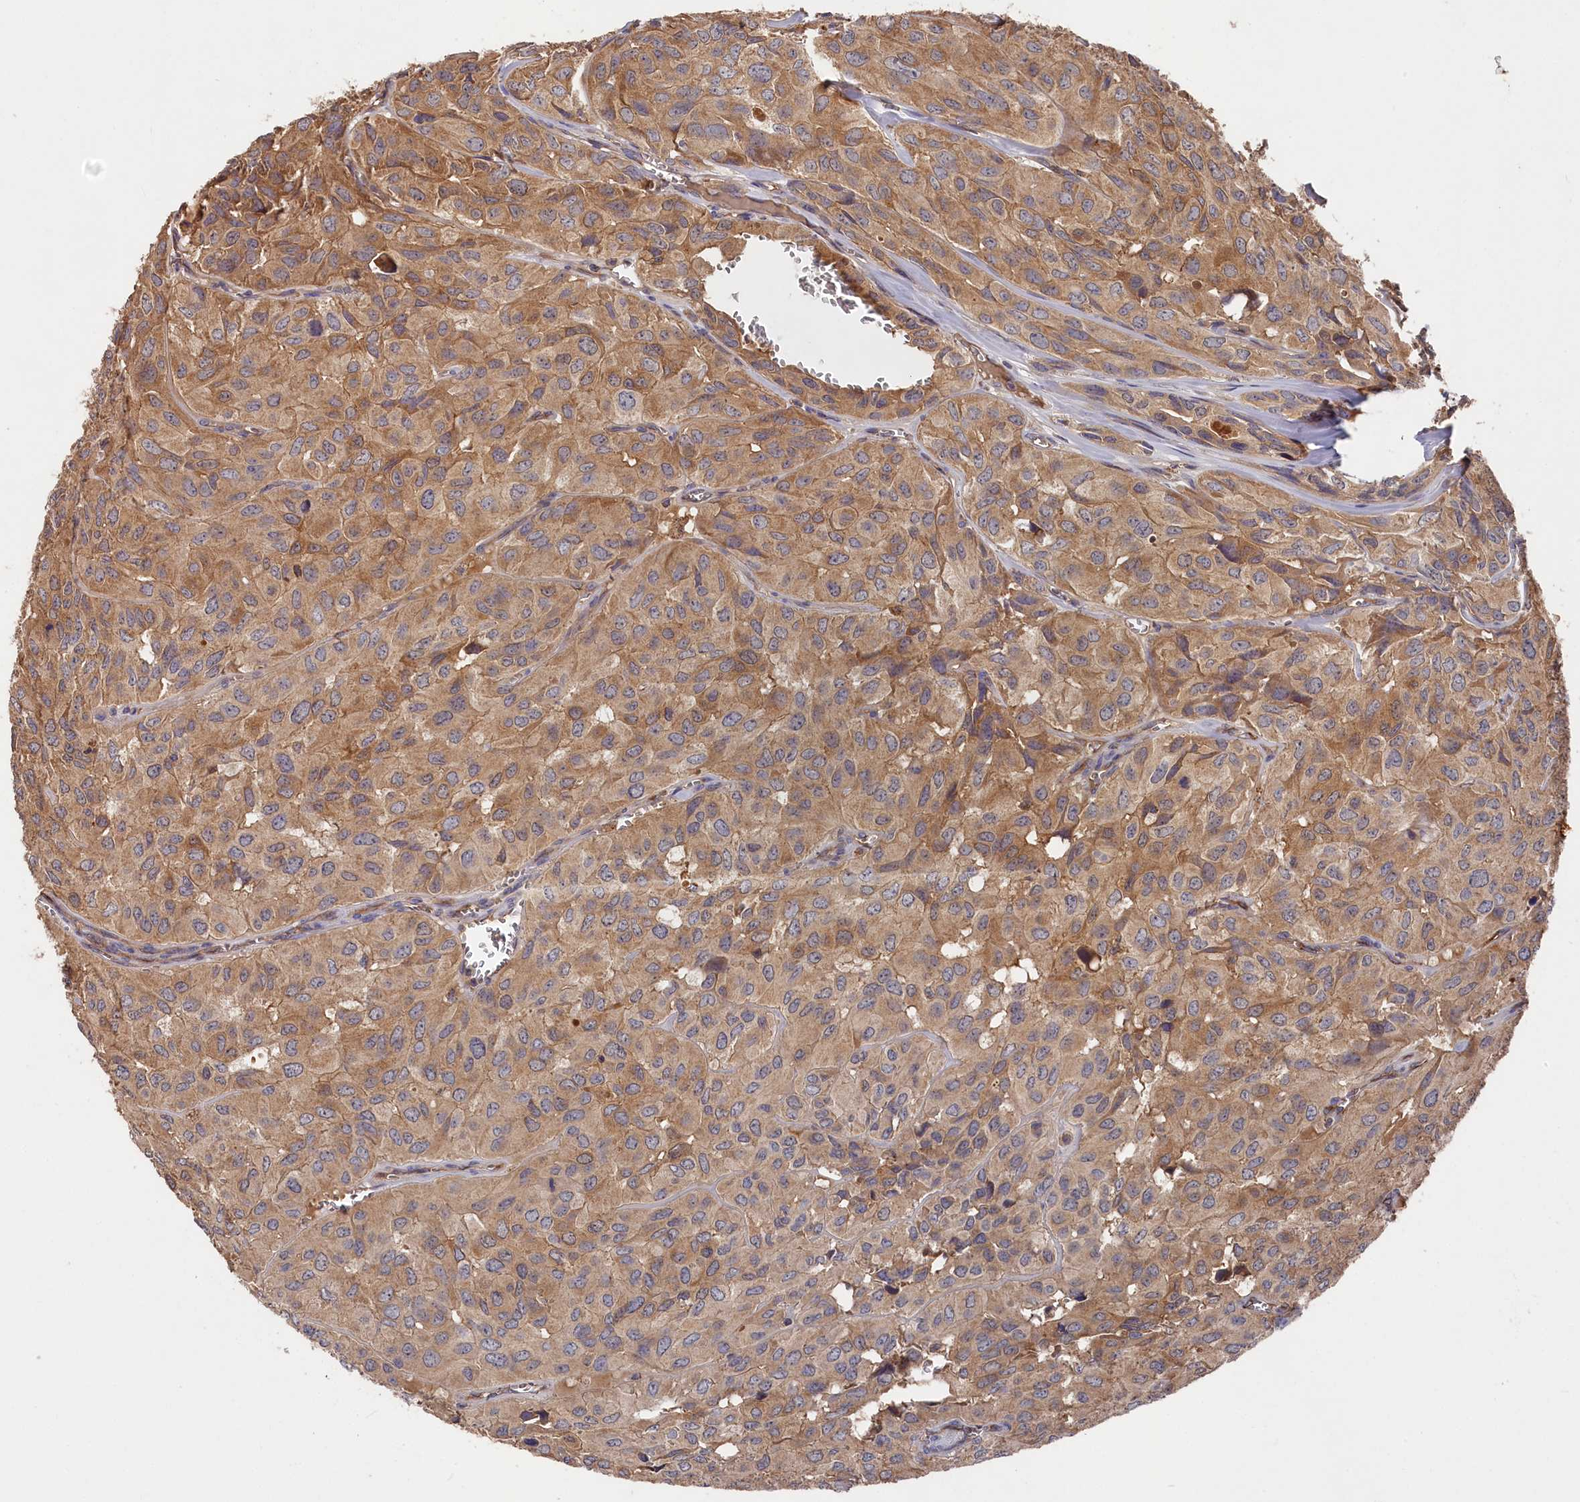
{"staining": {"intensity": "weak", "quantity": ">75%", "location": "cytoplasmic/membranous"}, "tissue": "head and neck cancer", "cell_type": "Tumor cells", "image_type": "cancer", "snomed": [{"axis": "morphology", "description": "Adenocarcinoma, NOS"}, {"axis": "topography", "description": "Salivary gland, NOS"}, {"axis": "topography", "description": "Head-Neck"}], "caption": "High-magnification brightfield microscopy of head and neck cancer (adenocarcinoma) stained with DAB (brown) and counterstained with hematoxylin (blue). tumor cells exhibit weak cytoplasmic/membranous expression is appreciated in about>75% of cells.", "gene": "DHRS11", "patient": {"sex": "female", "age": 76}}